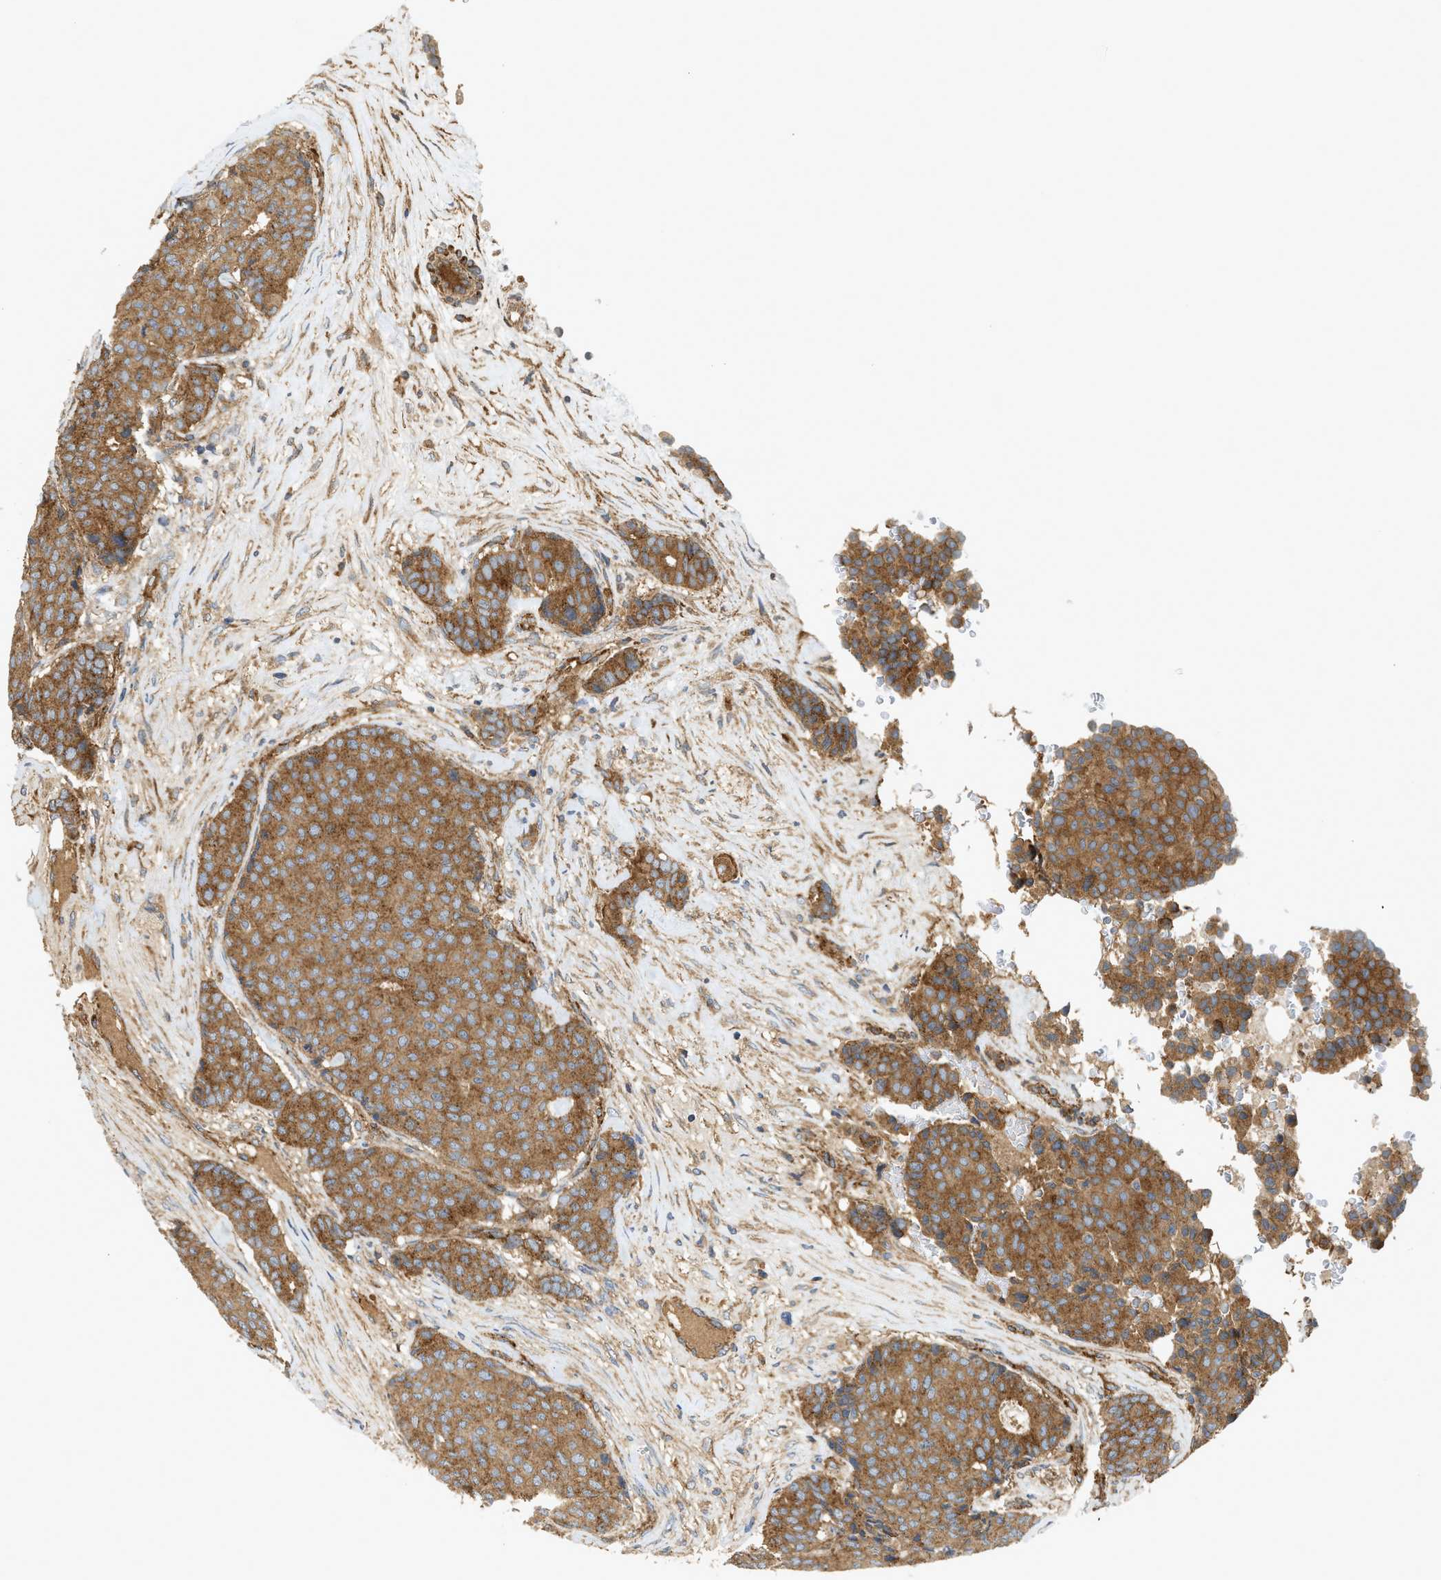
{"staining": {"intensity": "moderate", "quantity": ">75%", "location": "cytoplasmic/membranous"}, "tissue": "breast cancer", "cell_type": "Tumor cells", "image_type": "cancer", "snomed": [{"axis": "morphology", "description": "Duct carcinoma"}, {"axis": "topography", "description": "Breast"}], "caption": "Immunohistochemistry photomicrograph of neoplastic tissue: breast invasive ductal carcinoma stained using IHC shows medium levels of moderate protein expression localized specifically in the cytoplasmic/membranous of tumor cells, appearing as a cytoplasmic/membranous brown color.", "gene": "HIP1", "patient": {"sex": "female", "age": 75}}